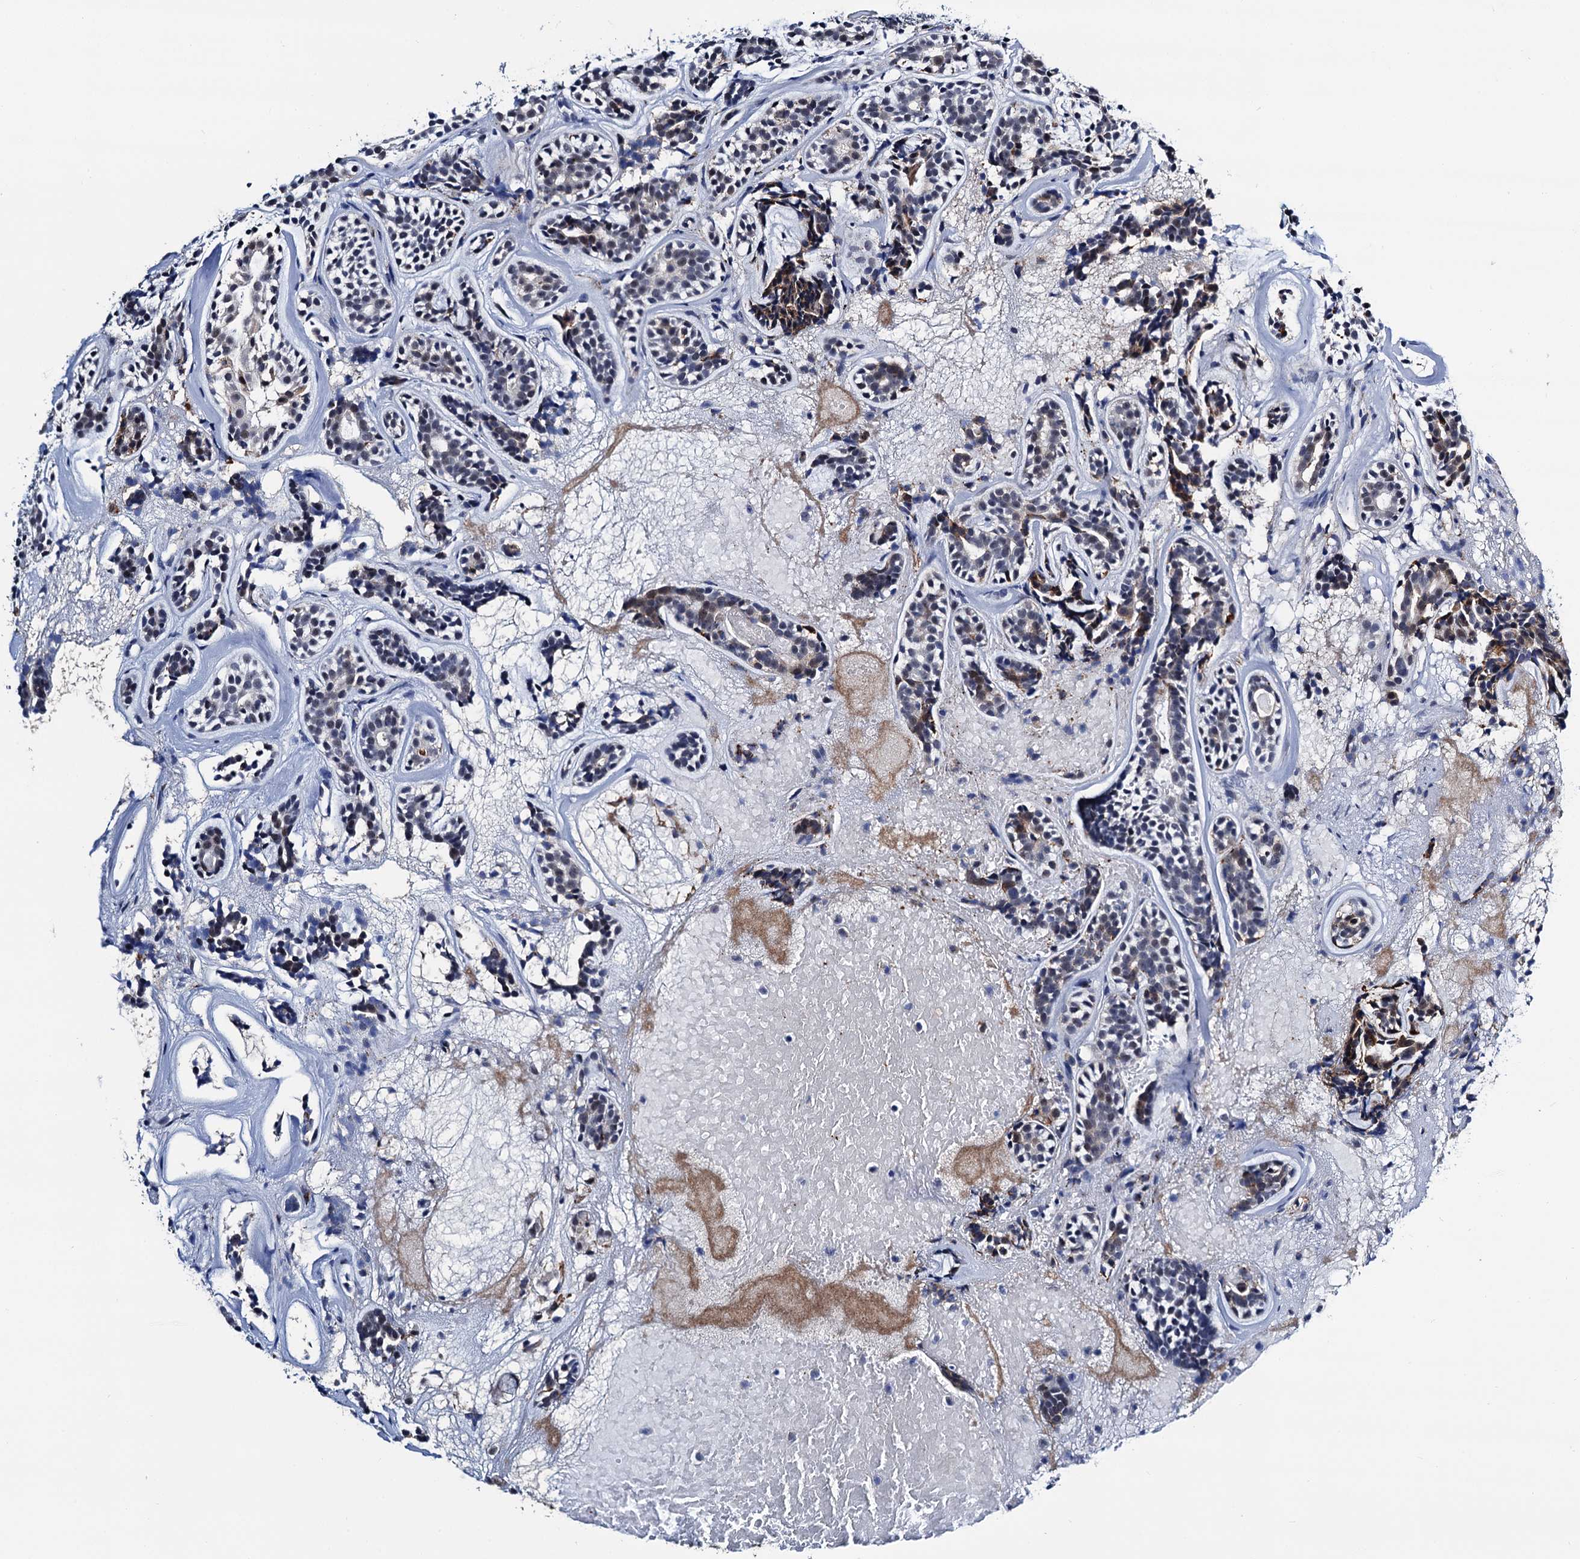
{"staining": {"intensity": "moderate", "quantity": "25%-75%", "location": "cytoplasmic/membranous"}, "tissue": "head and neck cancer", "cell_type": "Tumor cells", "image_type": "cancer", "snomed": [{"axis": "morphology", "description": "Adenocarcinoma, NOS"}, {"axis": "topography", "description": "Subcutis"}, {"axis": "topography", "description": "Head-Neck"}], "caption": "There is medium levels of moderate cytoplasmic/membranous expression in tumor cells of head and neck cancer (adenocarcinoma), as demonstrated by immunohistochemical staining (brown color).", "gene": "SLC7A10", "patient": {"sex": "female", "age": 73}}